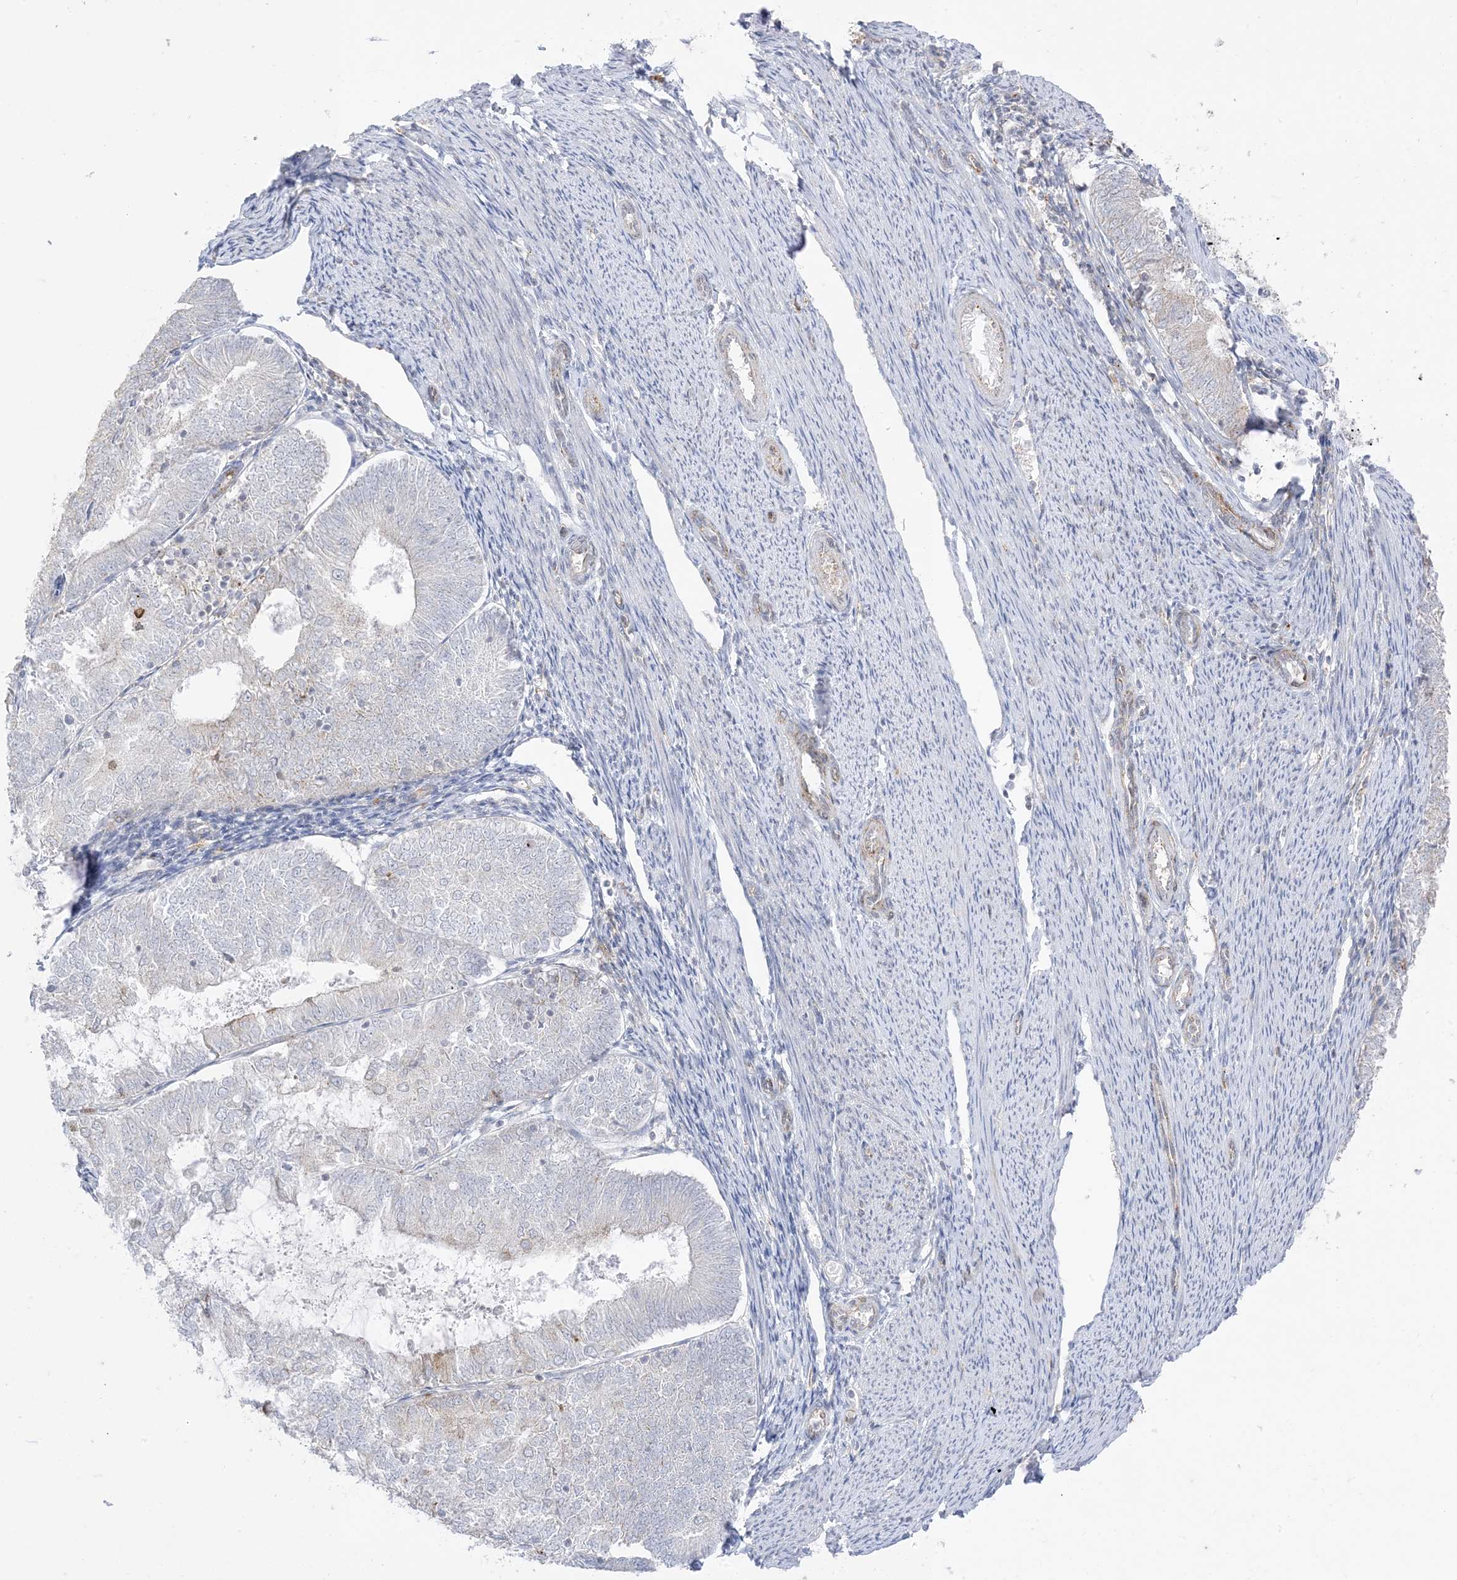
{"staining": {"intensity": "negative", "quantity": "none", "location": "none"}, "tissue": "endometrial cancer", "cell_type": "Tumor cells", "image_type": "cancer", "snomed": [{"axis": "morphology", "description": "Adenocarcinoma, NOS"}, {"axis": "topography", "description": "Endometrium"}], "caption": "This is a photomicrograph of IHC staining of adenocarcinoma (endometrial), which shows no staining in tumor cells.", "gene": "RAC1", "patient": {"sex": "female", "age": 57}}